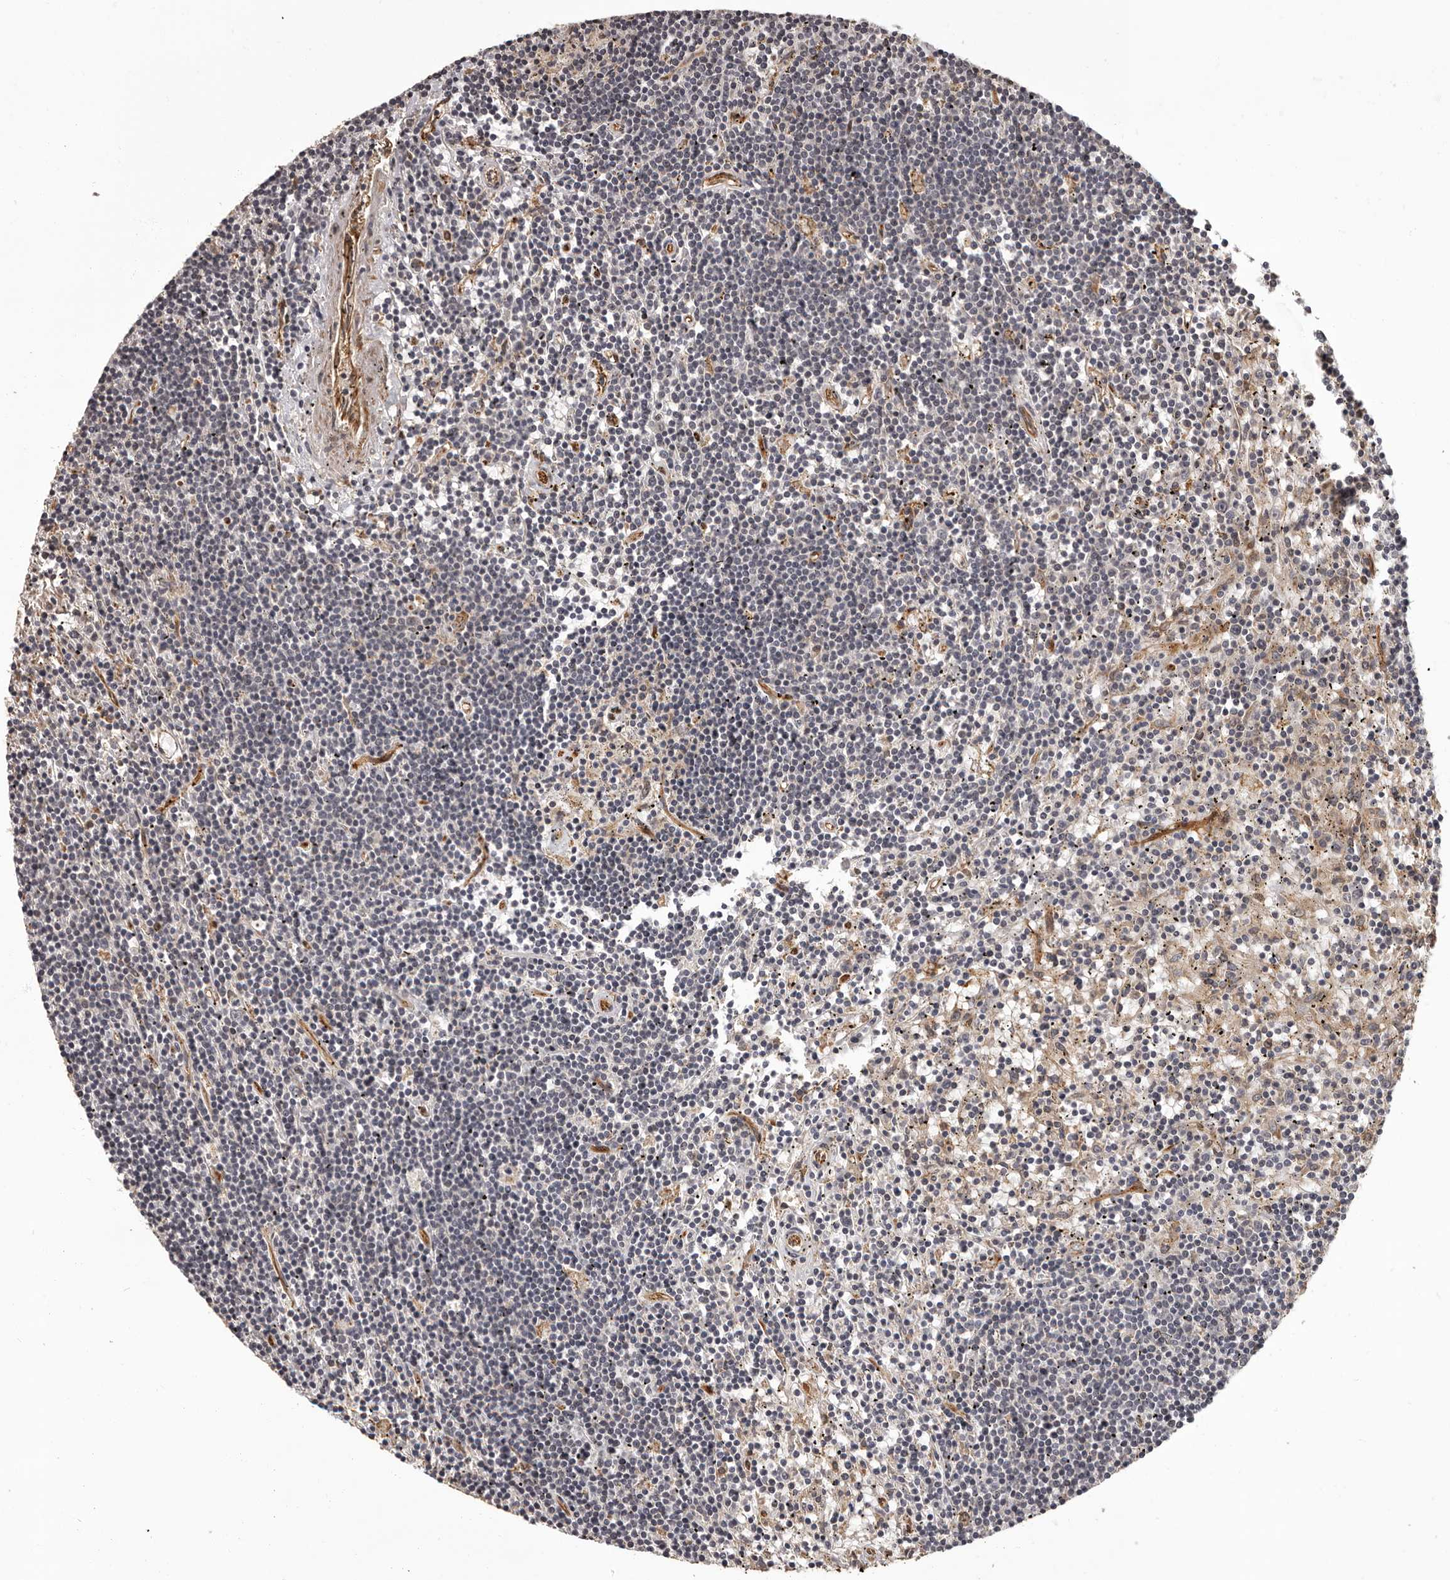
{"staining": {"intensity": "negative", "quantity": "none", "location": "none"}, "tissue": "lymphoma", "cell_type": "Tumor cells", "image_type": "cancer", "snomed": [{"axis": "morphology", "description": "Malignant lymphoma, non-Hodgkin's type, Low grade"}, {"axis": "topography", "description": "Spleen"}], "caption": "This is an IHC histopathology image of human lymphoma. There is no staining in tumor cells.", "gene": "SLITRK6", "patient": {"sex": "male", "age": 76}}